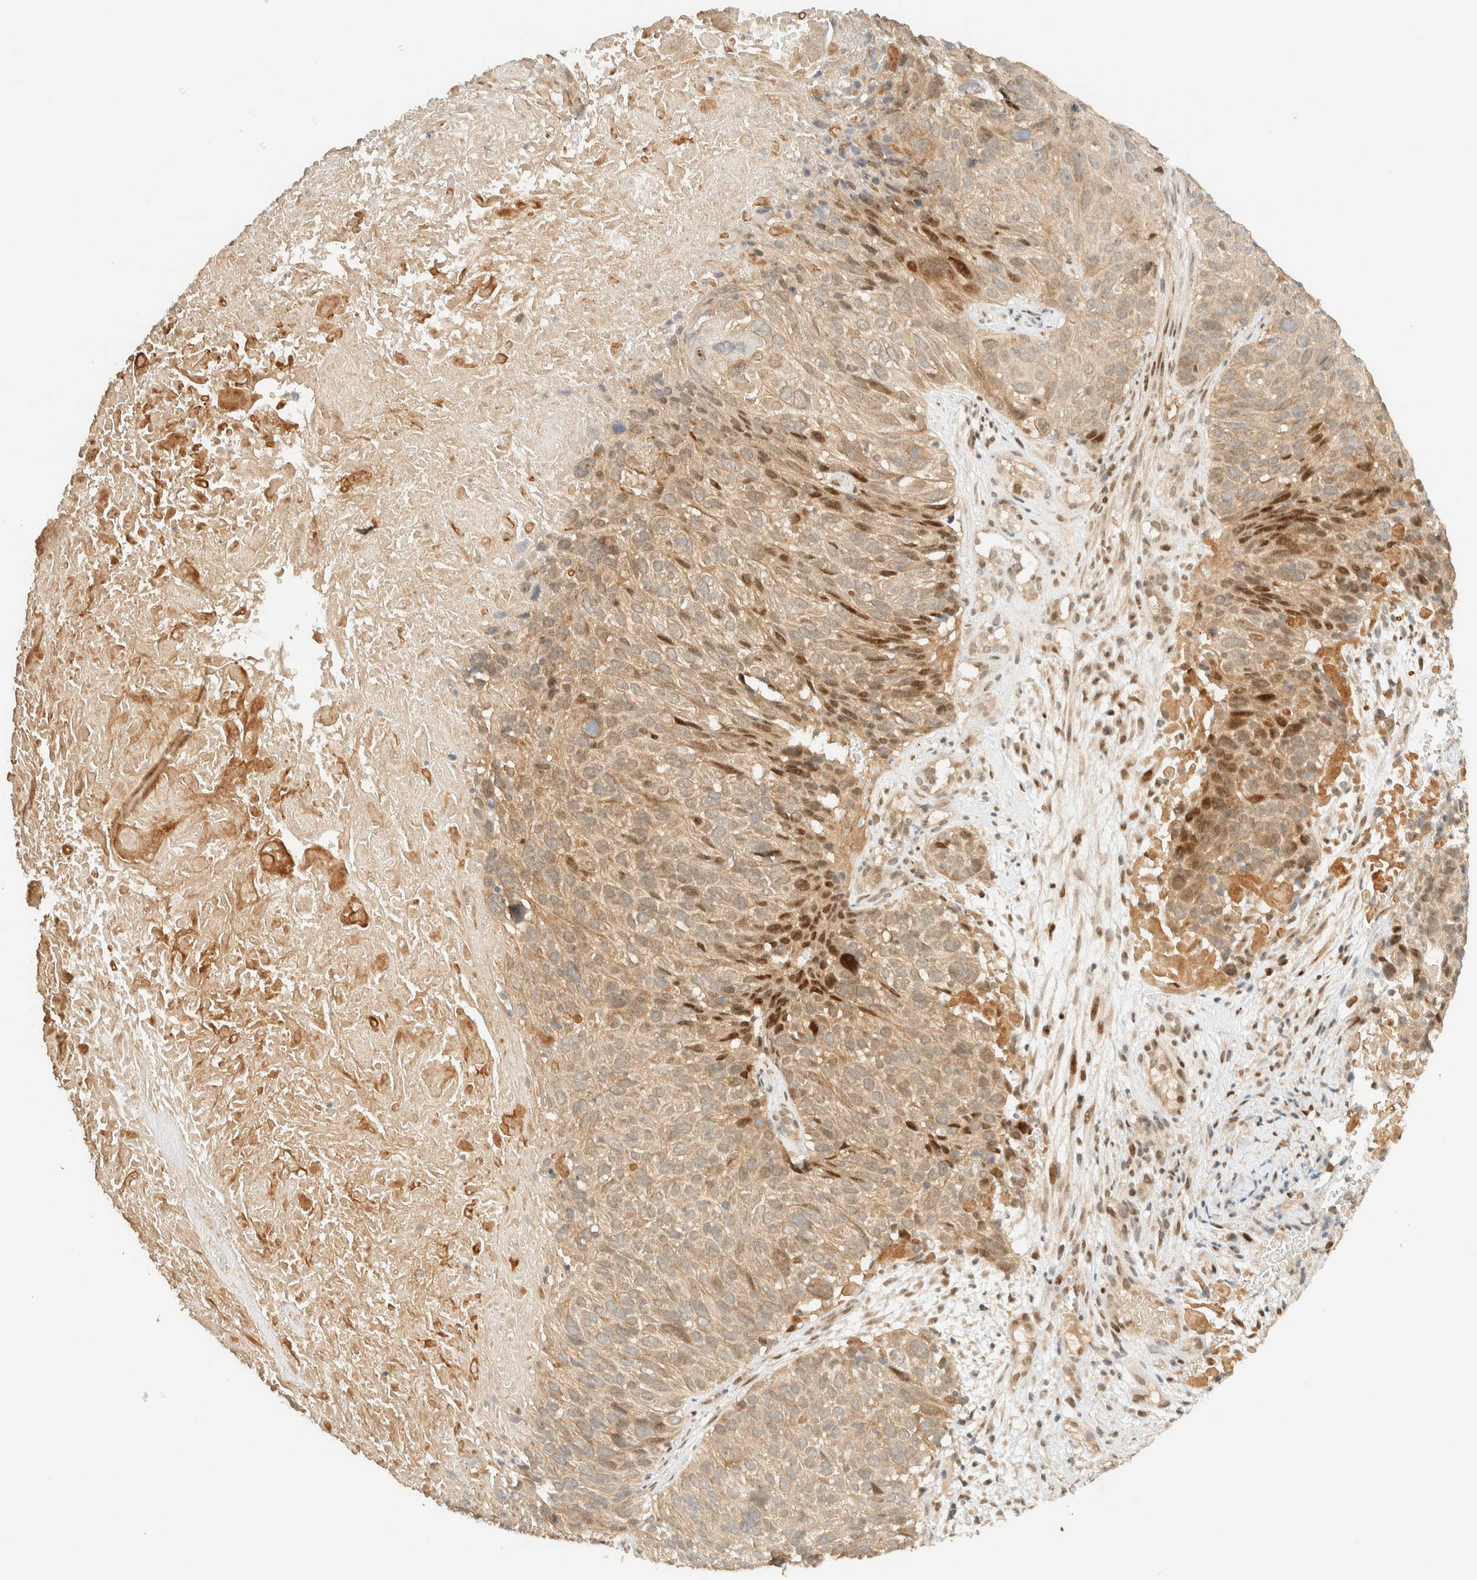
{"staining": {"intensity": "moderate", "quantity": ">75%", "location": "cytoplasmic/membranous,nuclear"}, "tissue": "cervical cancer", "cell_type": "Tumor cells", "image_type": "cancer", "snomed": [{"axis": "morphology", "description": "Squamous cell carcinoma, NOS"}, {"axis": "topography", "description": "Cervix"}], "caption": "Immunohistochemistry (IHC) (DAB (3,3'-diaminobenzidine)) staining of human cervical cancer reveals moderate cytoplasmic/membranous and nuclear protein positivity in approximately >75% of tumor cells.", "gene": "ZBTB34", "patient": {"sex": "female", "age": 74}}